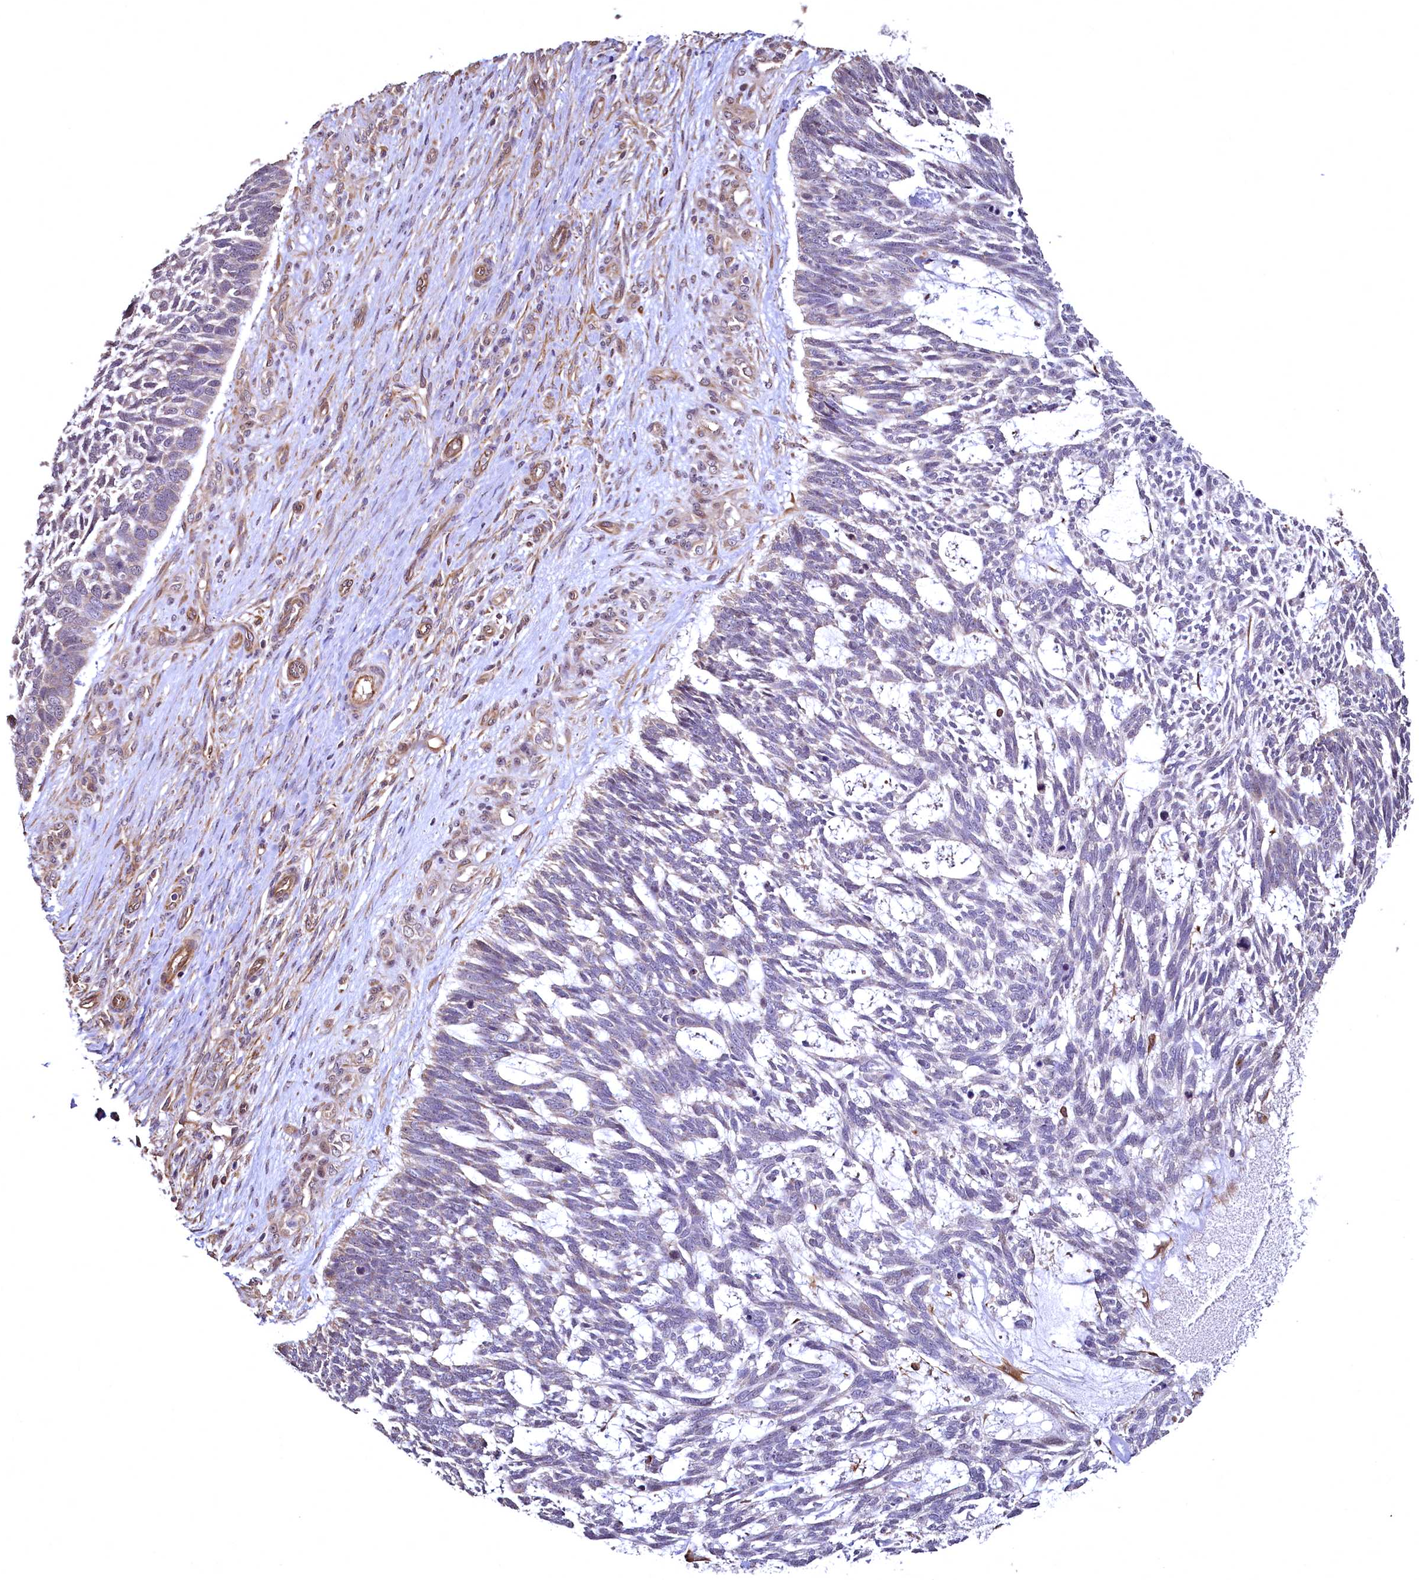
{"staining": {"intensity": "negative", "quantity": "none", "location": "none"}, "tissue": "skin cancer", "cell_type": "Tumor cells", "image_type": "cancer", "snomed": [{"axis": "morphology", "description": "Basal cell carcinoma"}, {"axis": "topography", "description": "Skin"}], "caption": "Skin cancer was stained to show a protein in brown. There is no significant staining in tumor cells.", "gene": "TBCEL", "patient": {"sex": "male", "age": 88}}